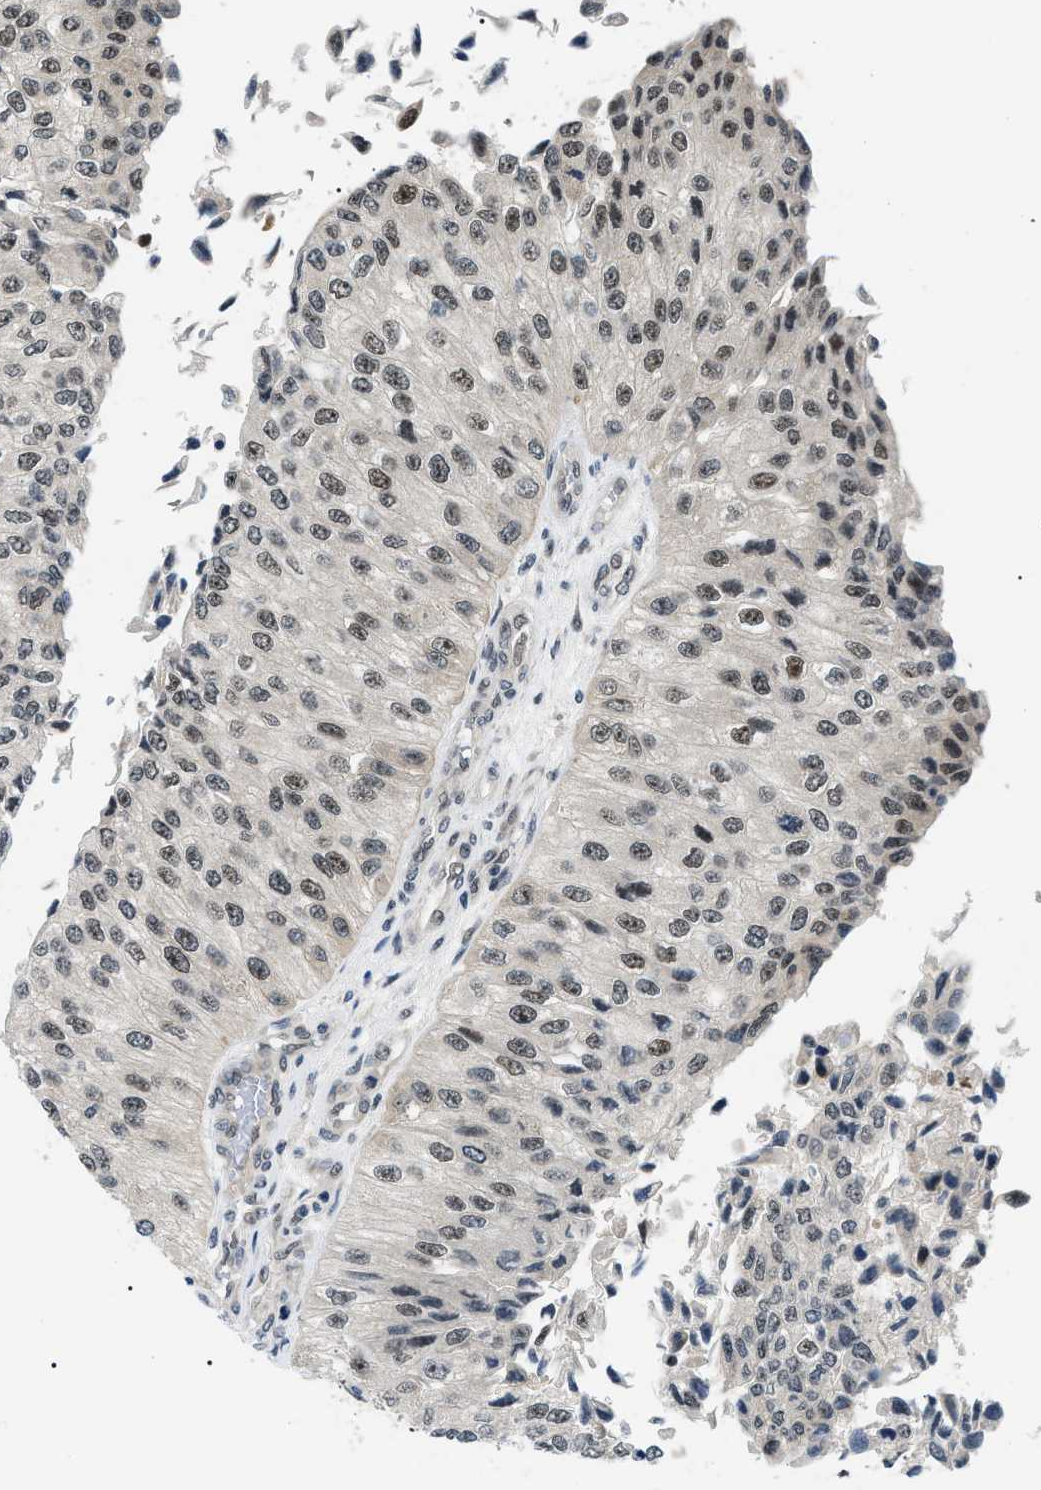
{"staining": {"intensity": "moderate", "quantity": "25%-75%", "location": "nuclear"}, "tissue": "urothelial cancer", "cell_type": "Tumor cells", "image_type": "cancer", "snomed": [{"axis": "morphology", "description": "Urothelial carcinoma, High grade"}, {"axis": "topography", "description": "Kidney"}, {"axis": "topography", "description": "Urinary bladder"}], "caption": "Immunohistochemistry (IHC) of urothelial cancer demonstrates medium levels of moderate nuclear positivity in approximately 25%-75% of tumor cells.", "gene": "CWC25", "patient": {"sex": "male", "age": 77}}